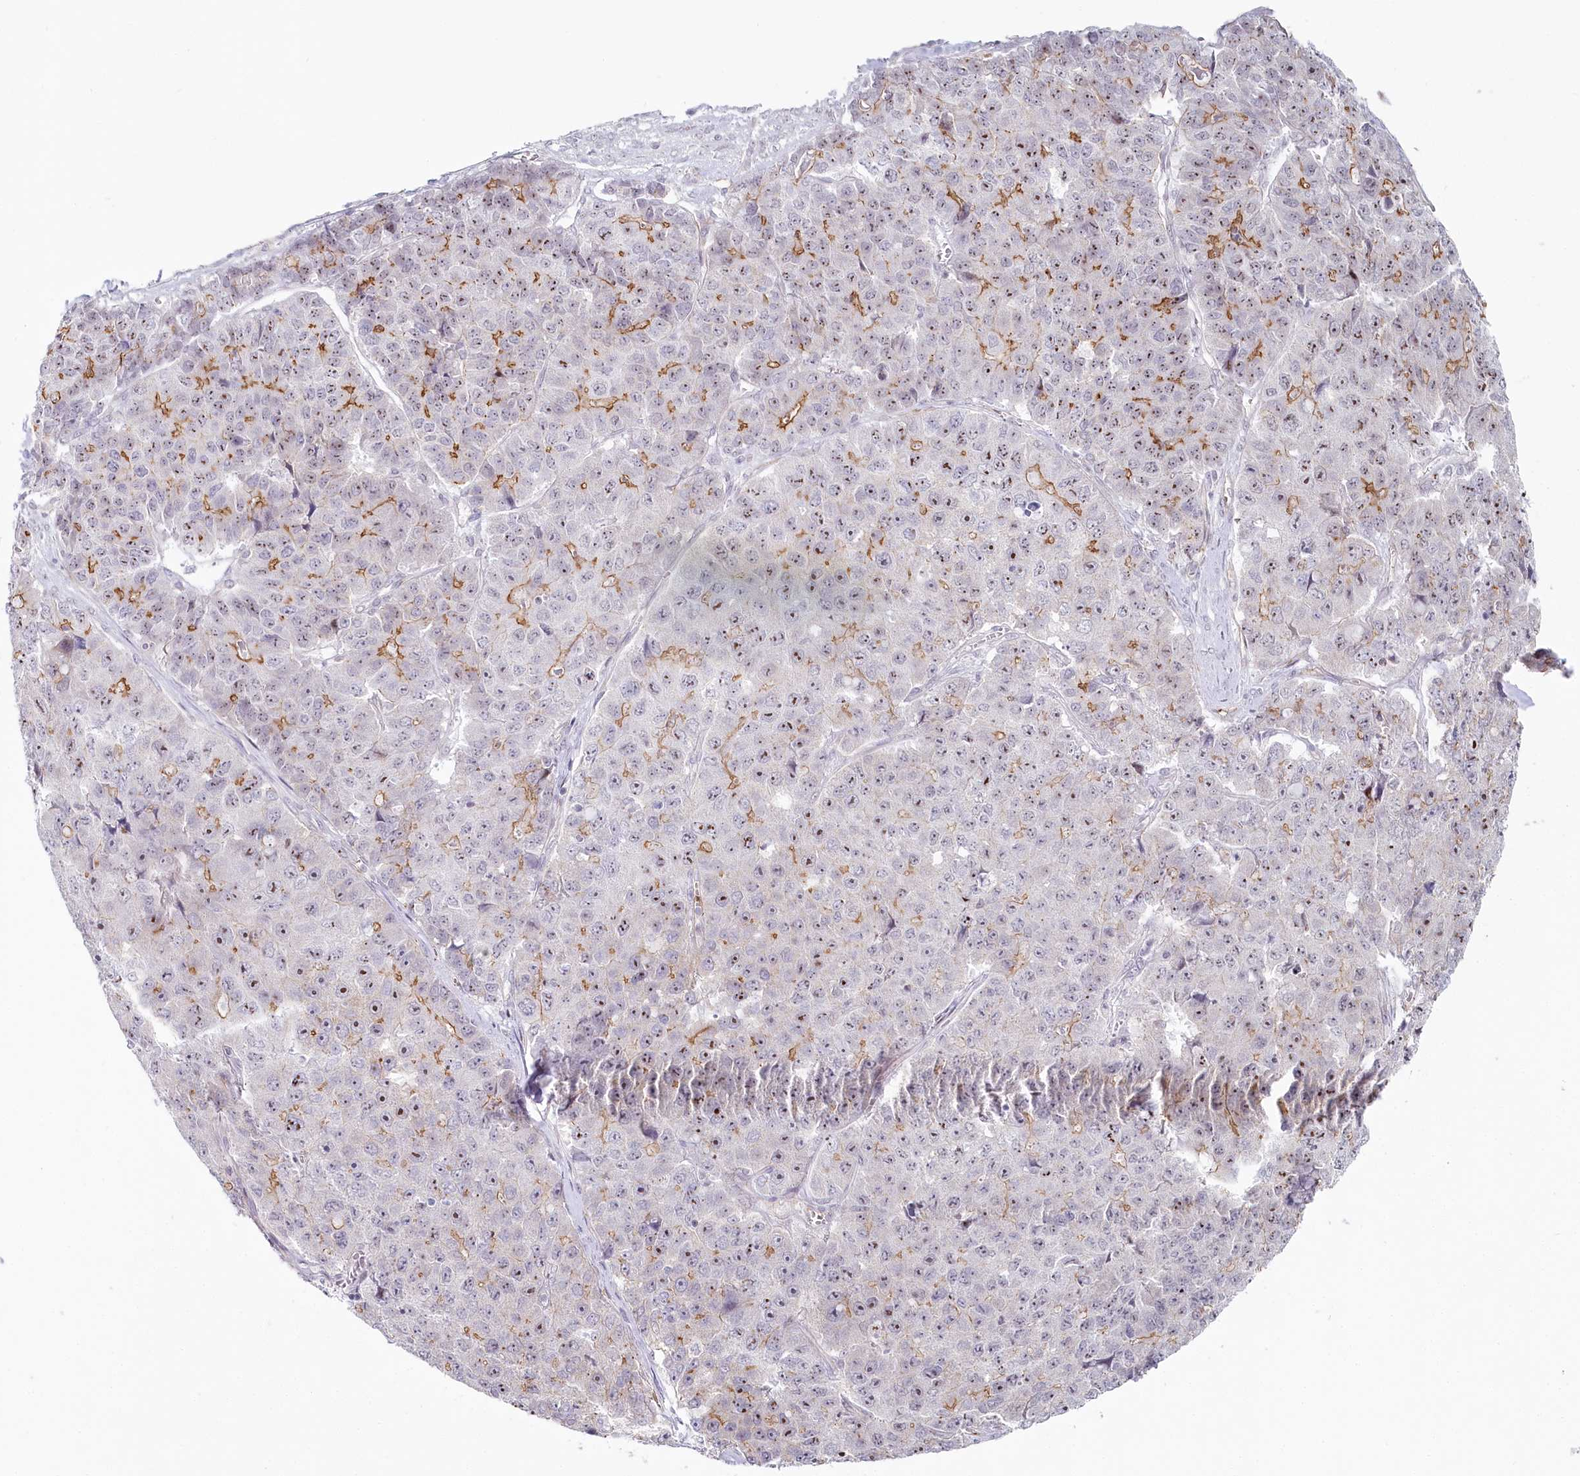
{"staining": {"intensity": "moderate", "quantity": "<25%", "location": "cytoplasmic/membranous,nuclear"}, "tissue": "pancreatic cancer", "cell_type": "Tumor cells", "image_type": "cancer", "snomed": [{"axis": "morphology", "description": "Adenocarcinoma, NOS"}, {"axis": "topography", "description": "Pancreas"}], "caption": "Protein expression analysis of human adenocarcinoma (pancreatic) reveals moderate cytoplasmic/membranous and nuclear expression in about <25% of tumor cells. (Brightfield microscopy of DAB IHC at high magnification).", "gene": "ABHD8", "patient": {"sex": "male", "age": 50}}